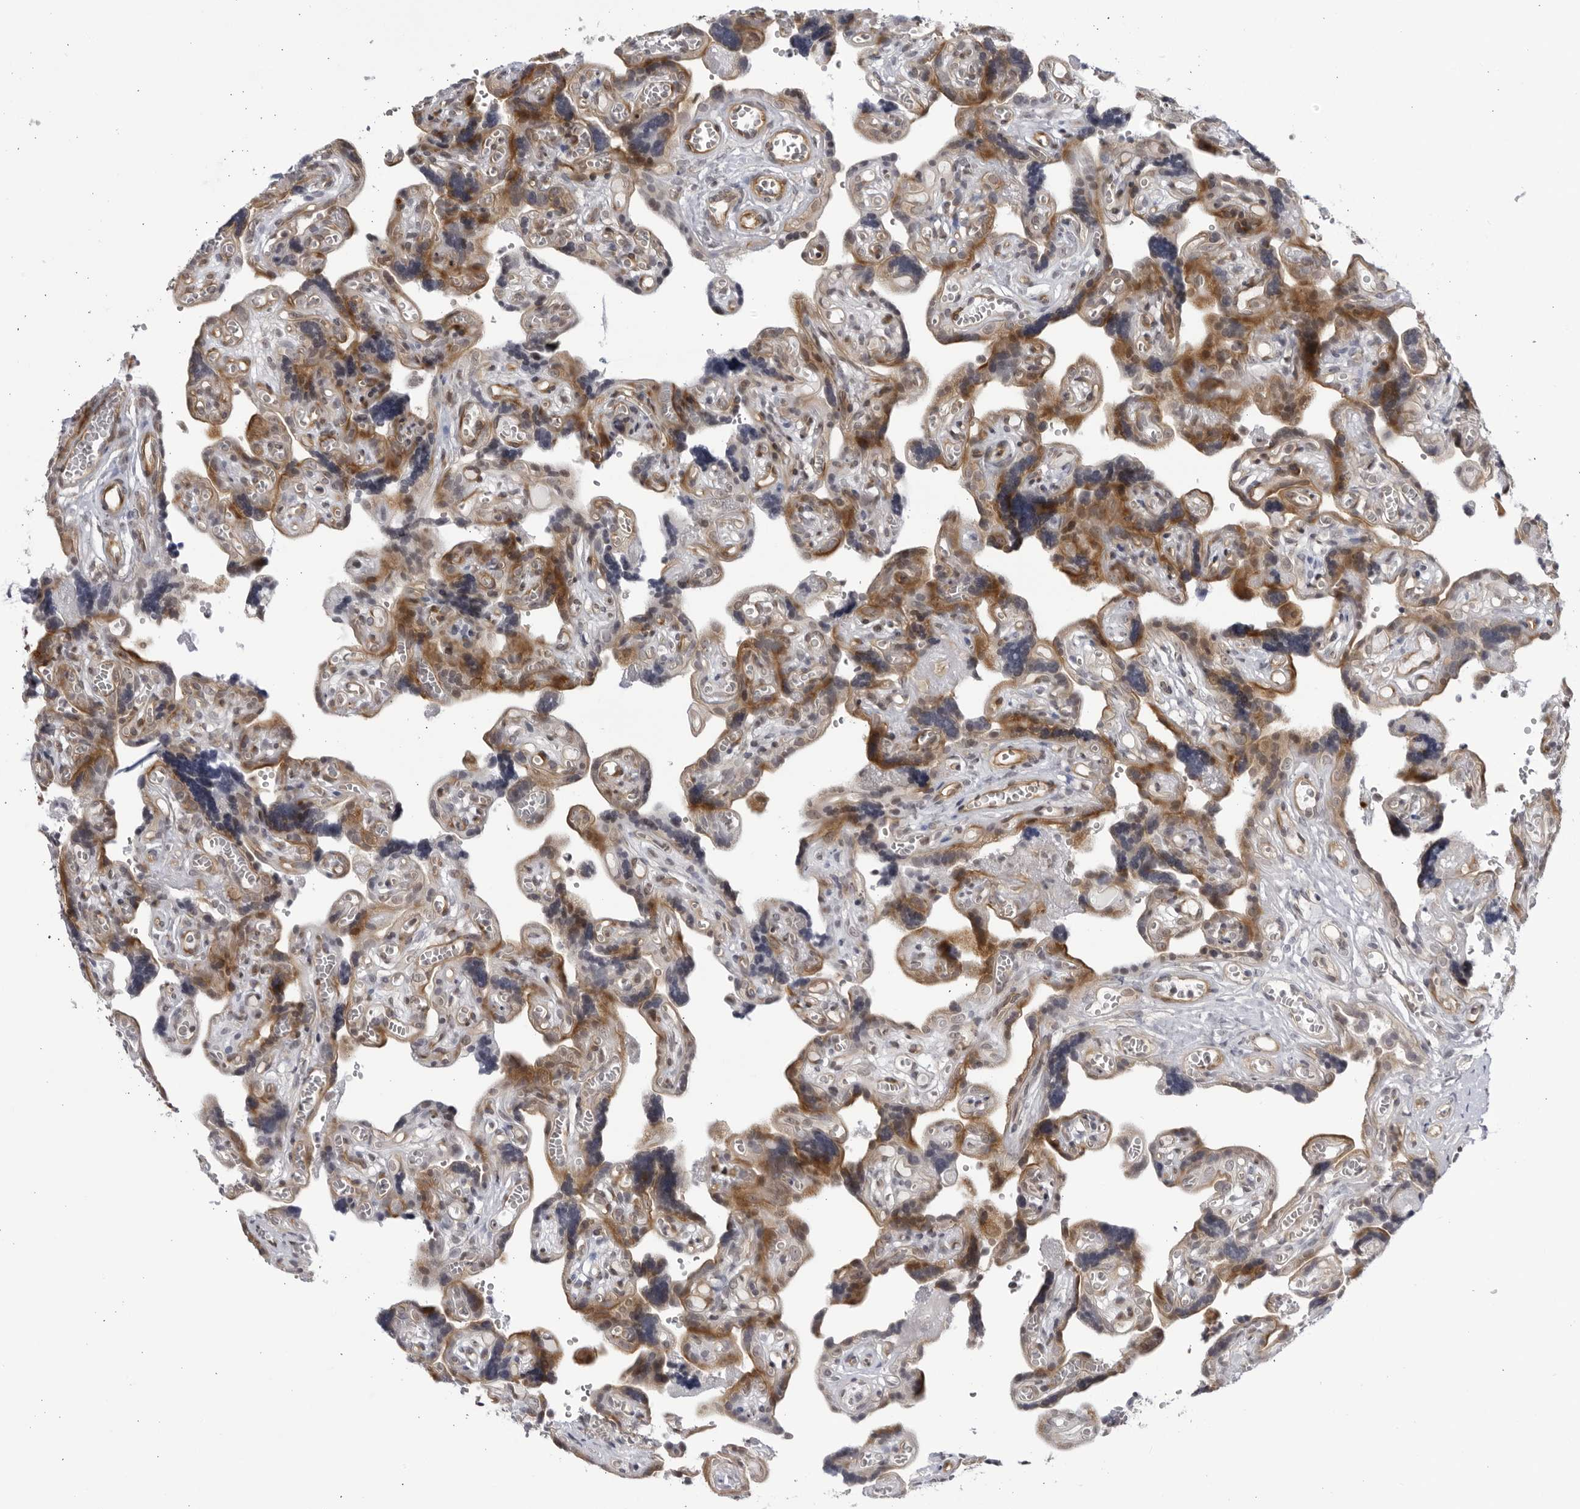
{"staining": {"intensity": "moderate", "quantity": ">75%", "location": "cytoplasmic/membranous,nuclear"}, "tissue": "placenta", "cell_type": "Decidual cells", "image_type": "normal", "snomed": [{"axis": "morphology", "description": "Normal tissue, NOS"}, {"axis": "topography", "description": "Placenta"}], "caption": "Immunohistochemistry staining of benign placenta, which exhibits medium levels of moderate cytoplasmic/membranous,nuclear positivity in approximately >75% of decidual cells indicating moderate cytoplasmic/membranous,nuclear protein positivity. The staining was performed using DAB (3,3'-diaminobenzidine) (brown) for protein detection and nuclei were counterstained in hematoxylin (blue).", "gene": "CNBD1", "patient": {"sex": "female", "age": 30}}